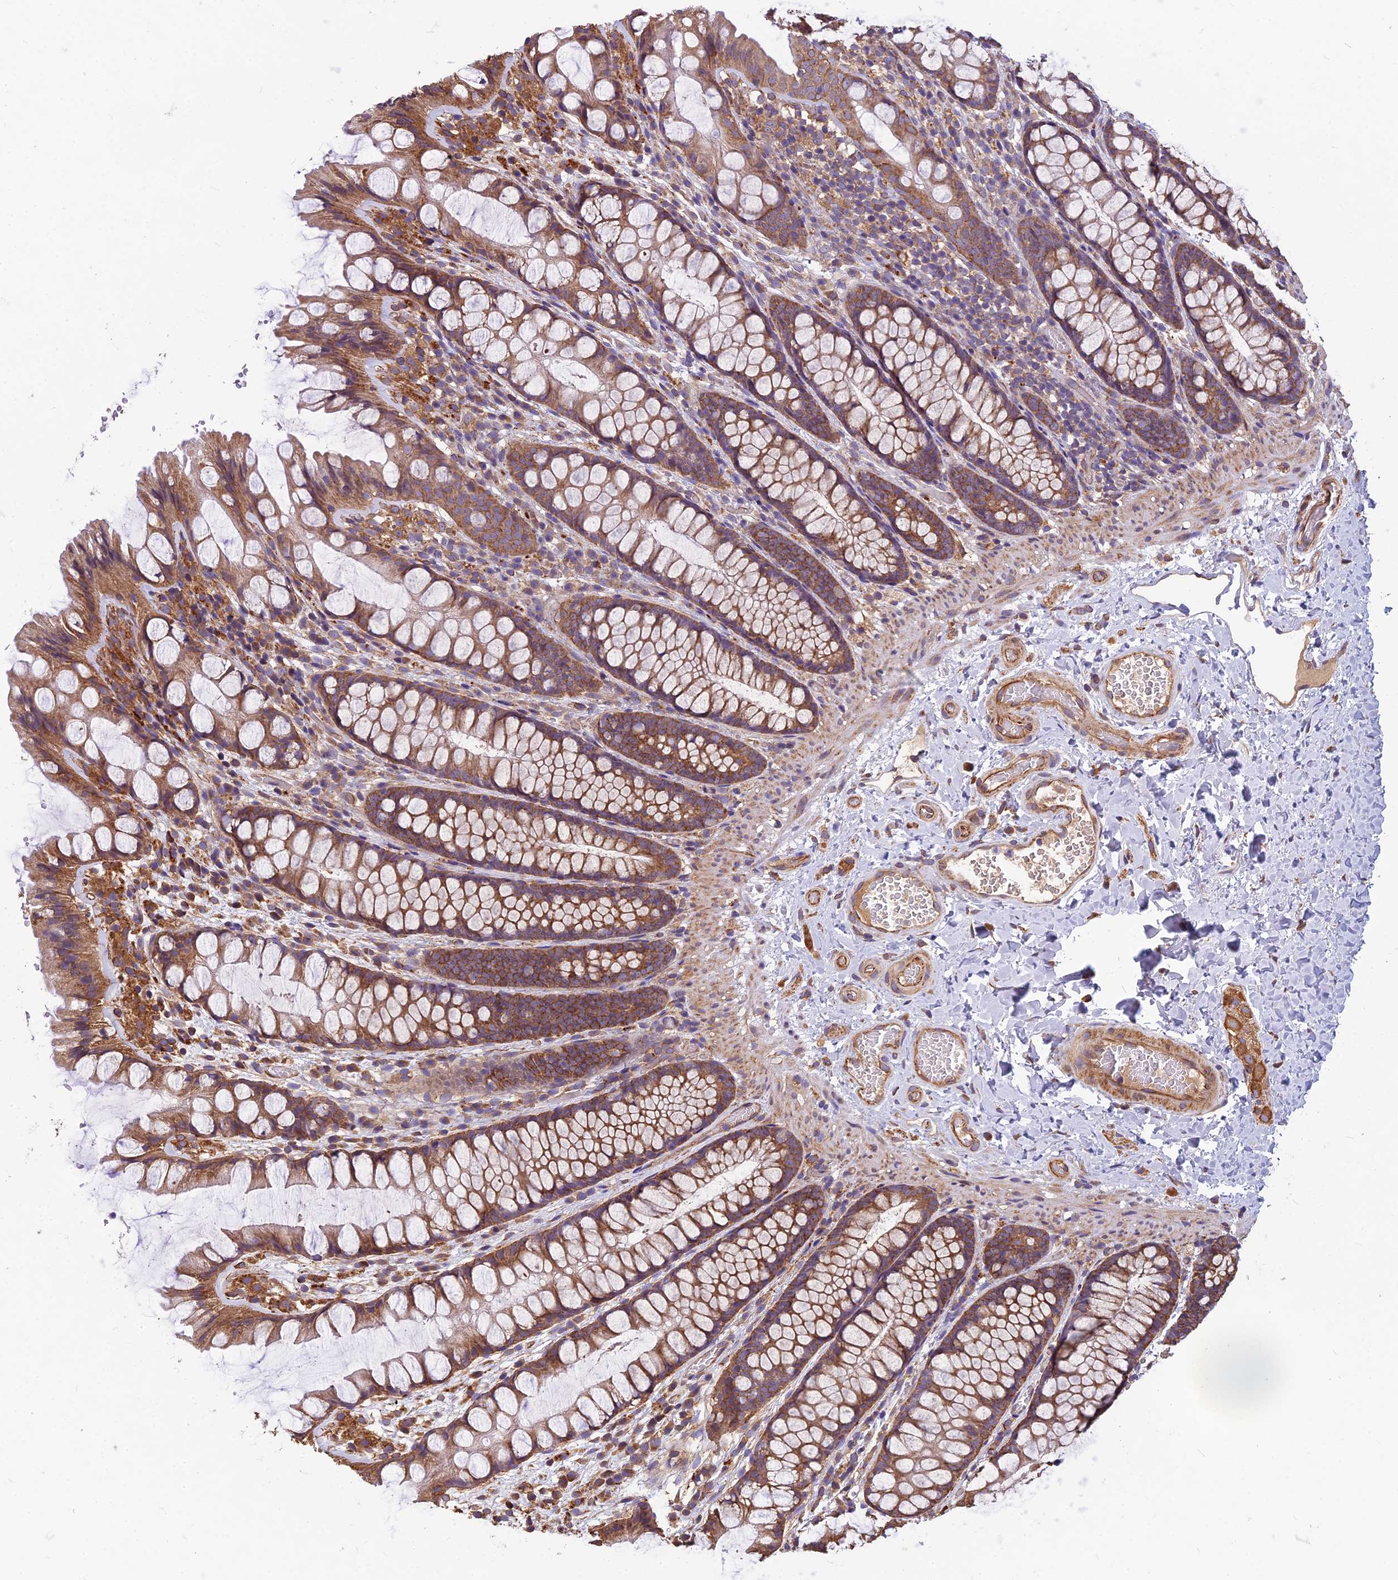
{"staining": {"intensity": "moderate", "quantity": ">75%", "location": "cytoplasmic/membranous"}, "tissue": "colon", "cell_type": "Endothelial cells", "image_type": "normal", "snomed": [{"axis": "morphology", "description": "Normal tissue, NOS"}, {"axis": "topography", "description": "Colon"}], "caption": "Normal colon was stained to show a protein in brown. There is medium levels of moderate cytoplasmic/membranous expression in approximately >75% of endothelial cells.", "gene": "SPDL1", "patient": {"sex": "male", "age": 47}}